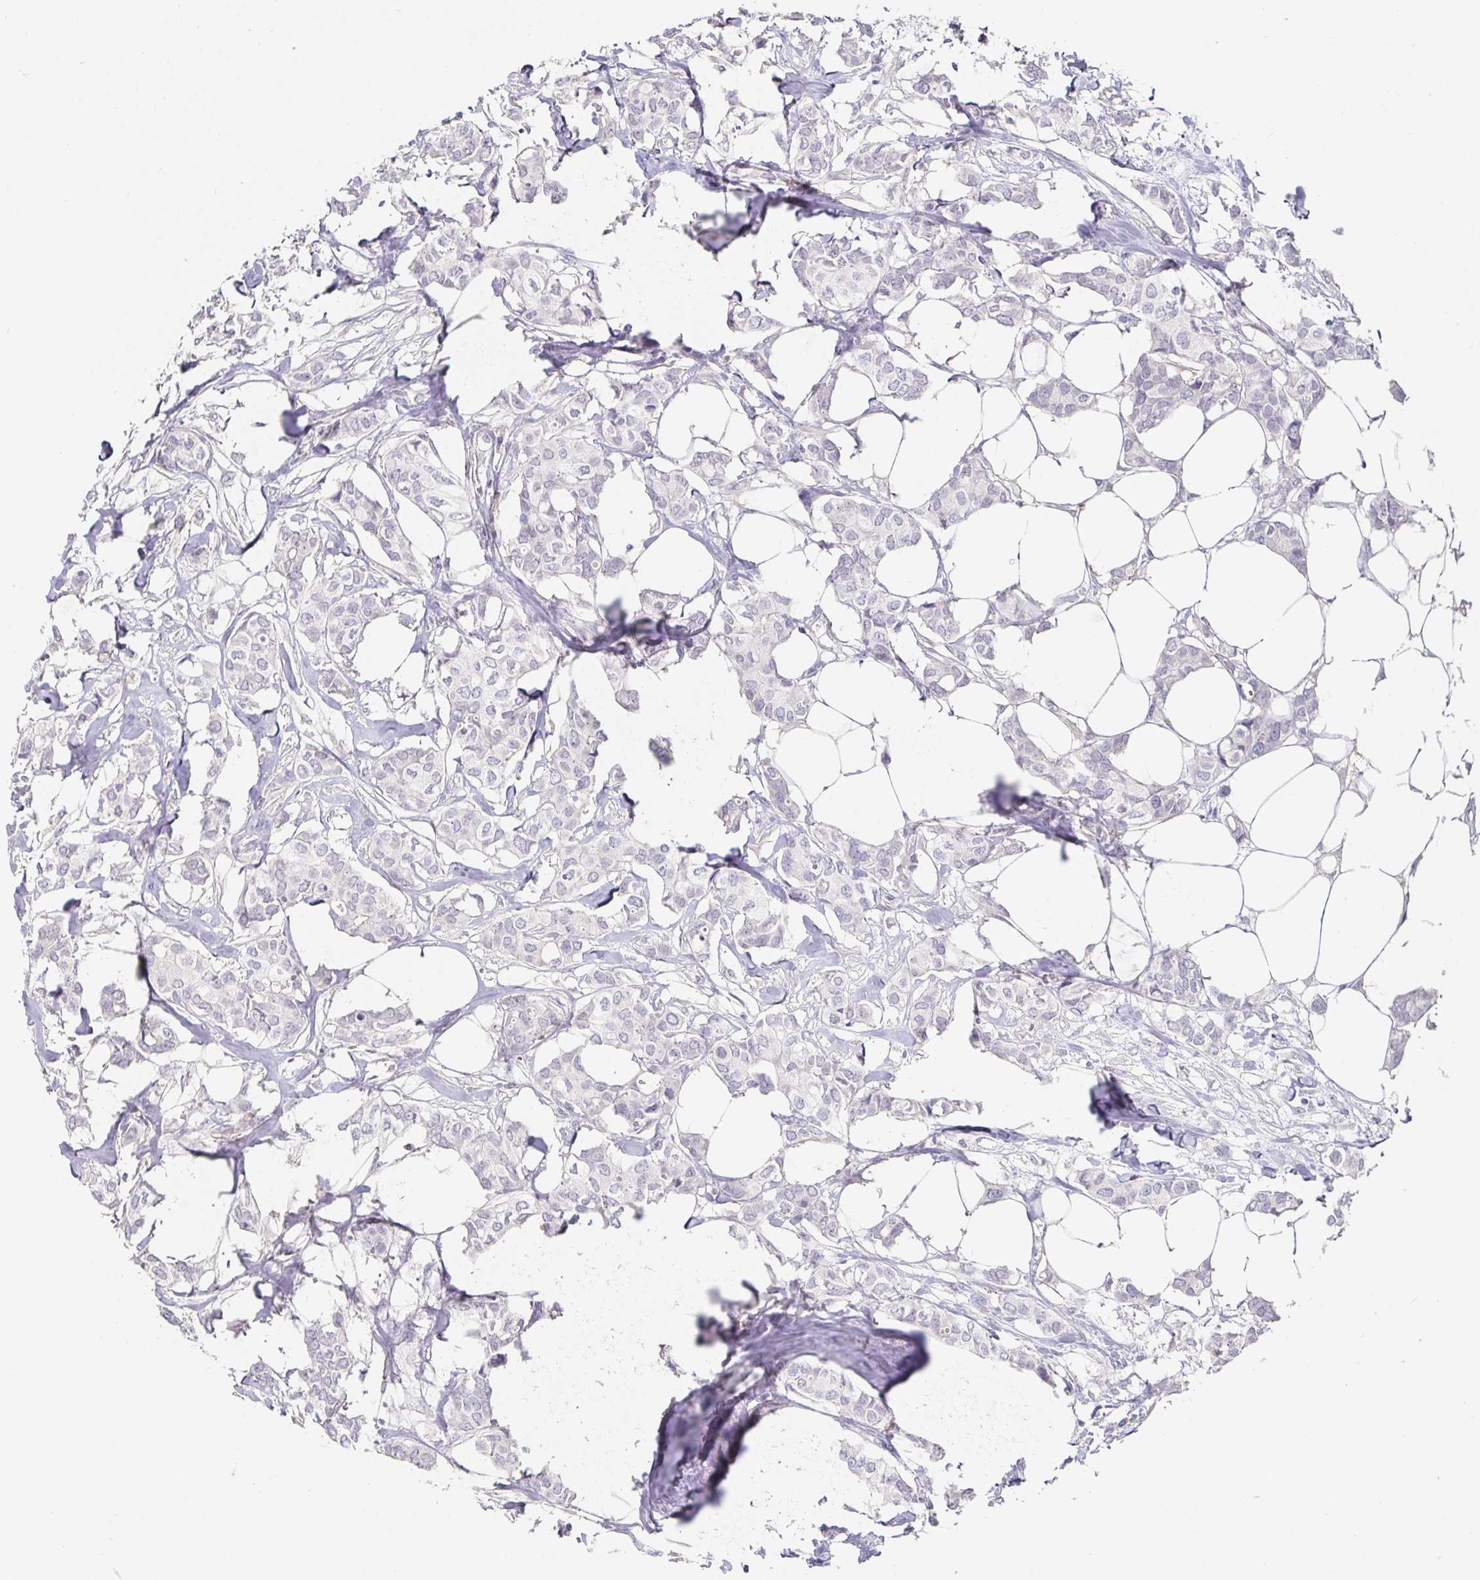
{"staining": {"intensity": "negative", "quantity": "none", "location": "none"}, "tissue": "breast cancer", "cell_type": "Tumor cells", "image_type": "cancer", "snomed": [{"axis": "morphology", "description": "Duct carcinoma"}, {"axis": "topography", "description": "Breast"}], "caption": "Protein analysis of intraductal carcinoma (breast) shows no significant staining in tumor cells.", "gene": "PDX1", "patient": {"sex": "female", "age": 62}}